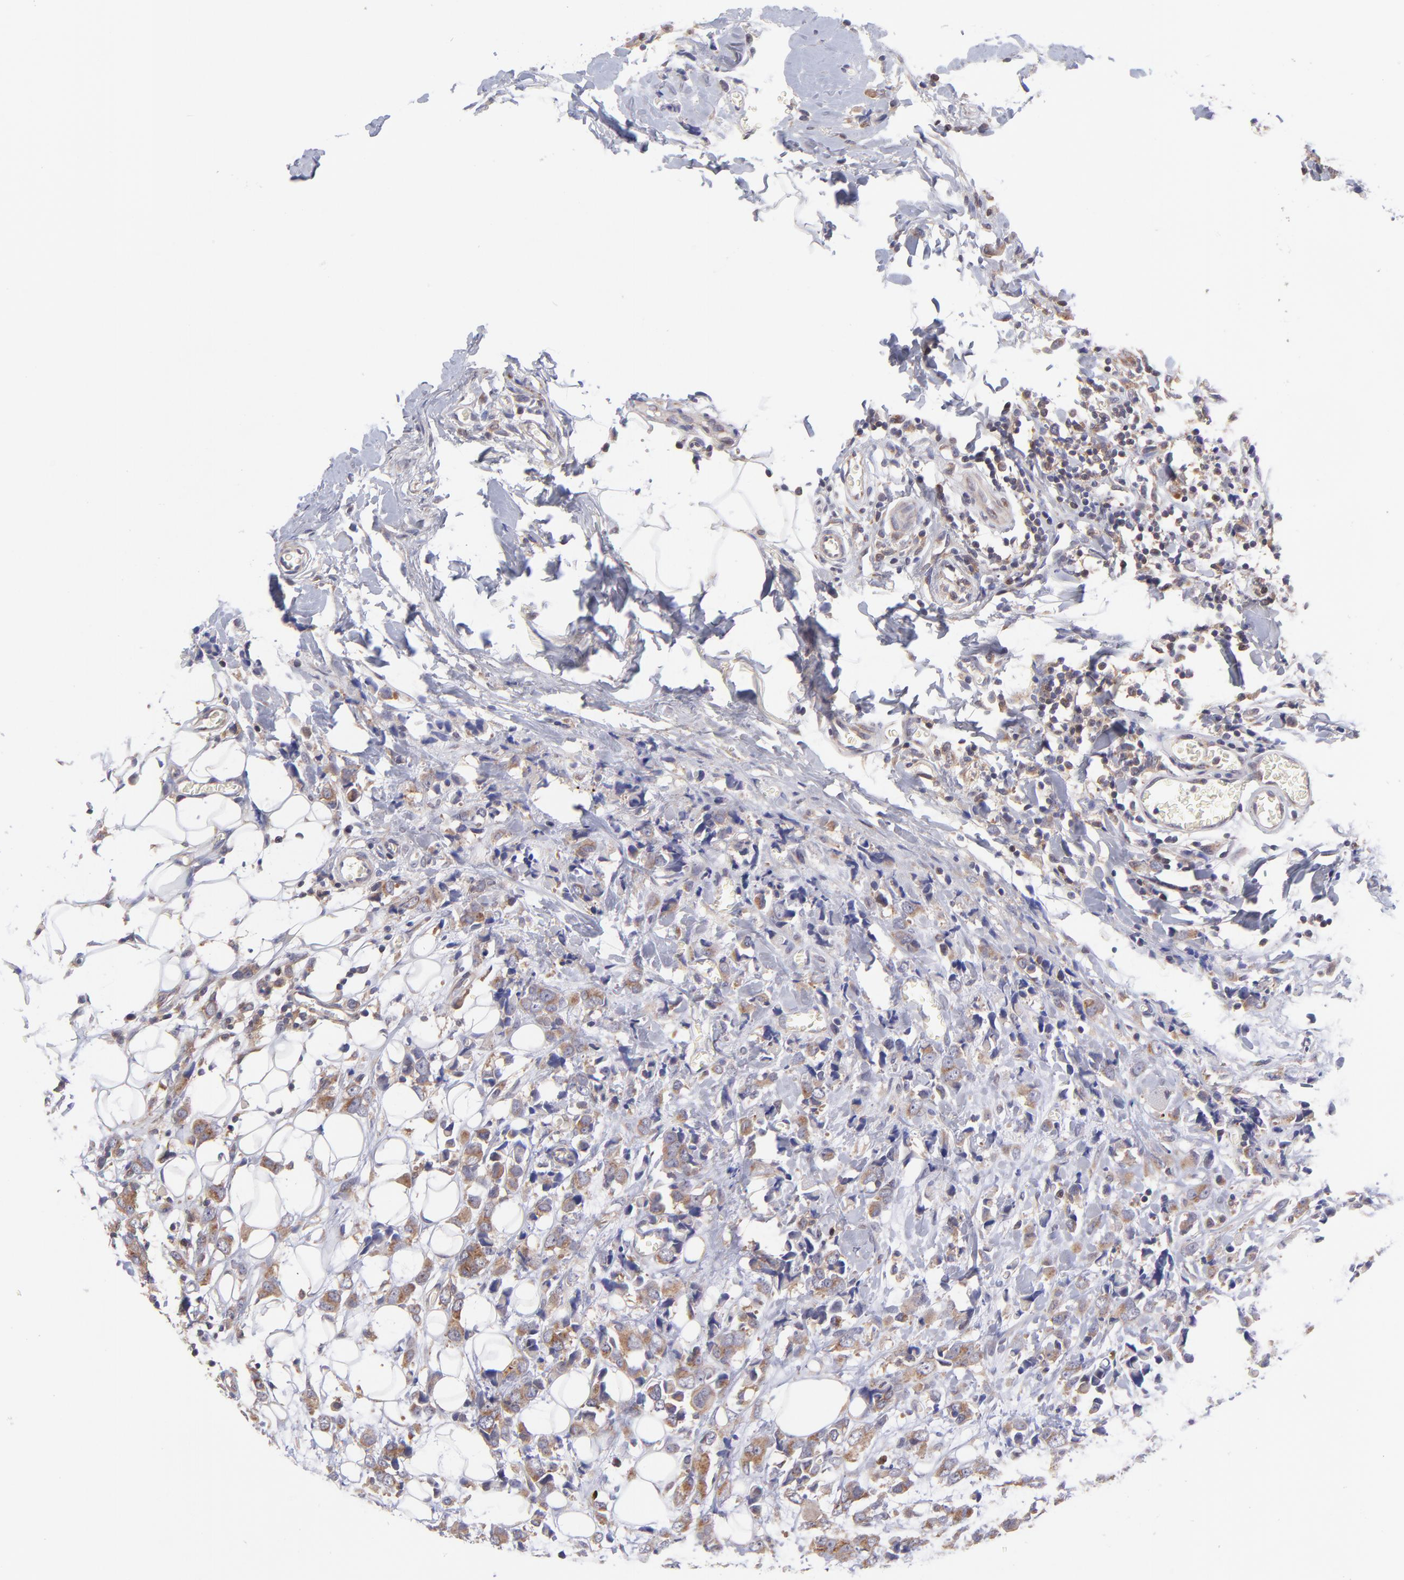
{"staining": {"intensity": "weak", "quantity": ">75%", "location": "cytoplasmic/membranous"}, "tissue": "breast cancer", "cell_type": "Tumor cells", "image_type": "cancer", "snomed": [{"axis": "morphology", "description": "Lobular carcinoma"}, {"axis": "topography", "description": "Breast"}], "caption": "Protein expression by immunohistochemistry (IHC) displays weak cytoplasmic/membranous staining in approximately >75% of tumor cells in breast cancer (lobular carcinoma).", "gene": "NSF", "patient": {"sex": "female", "age": 57}}